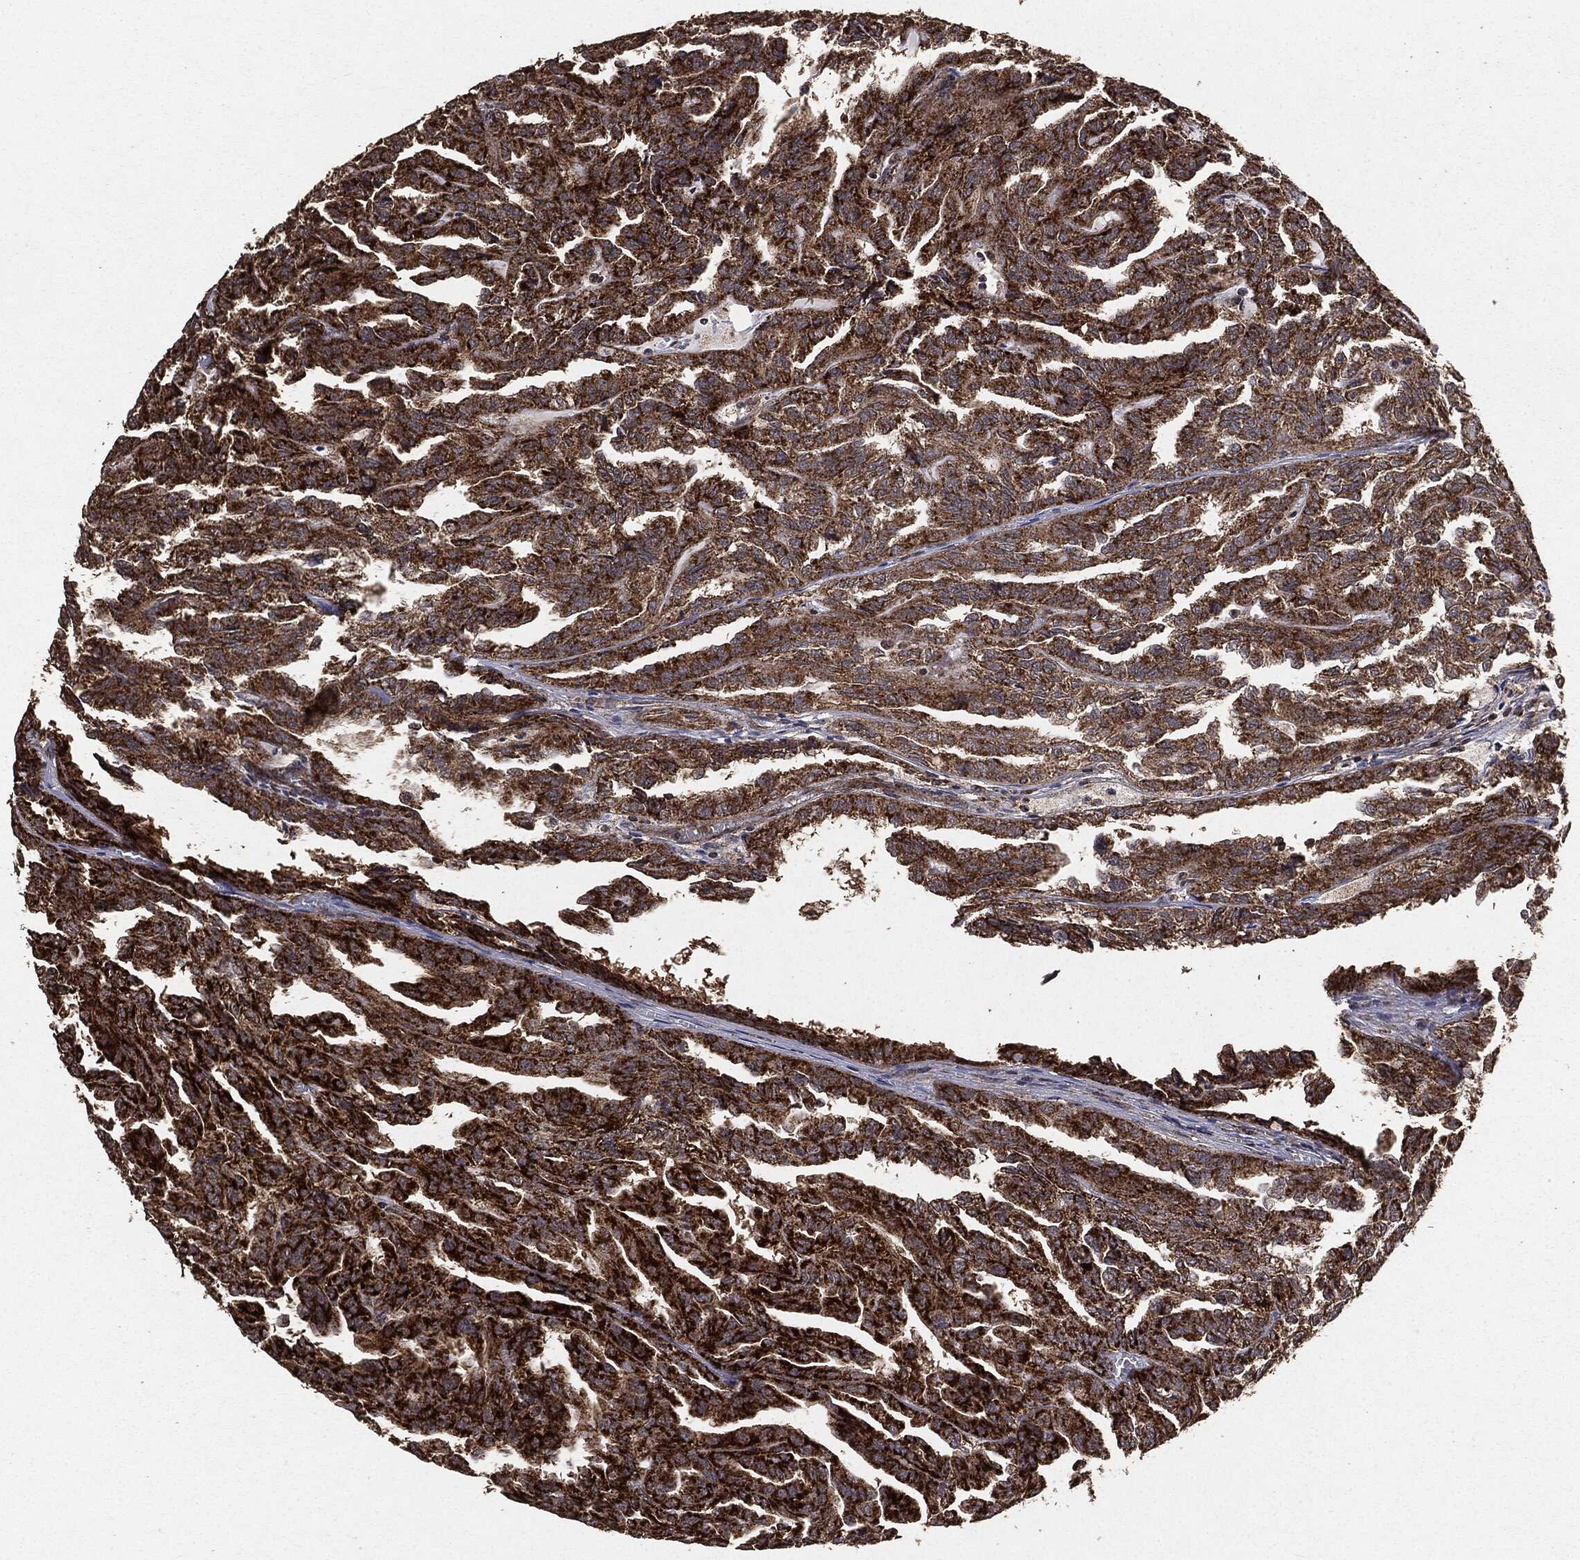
{"staining": {"intensity": "strong", "quantity": ">75%", "location": "cytoplasmic/membranous"}, "tissue": "renal cancer", "cell_type": "Tumor cells", "image_type": "cancer", "snomed": [{"axis": "morphology", "description": "Adenocarcinoma, NOS"}, {"axis": "topography", "description": "Kidney"}], "caption": "An image showing strong cytoplasmic/membranous positivity in approximately >75% of tumor cells in renal cancer (adenocarcinoma), as visualized by brown immunohistochemical staining.", "gene": "MTOR", "patient": {"sex": "male", "age": 79}}